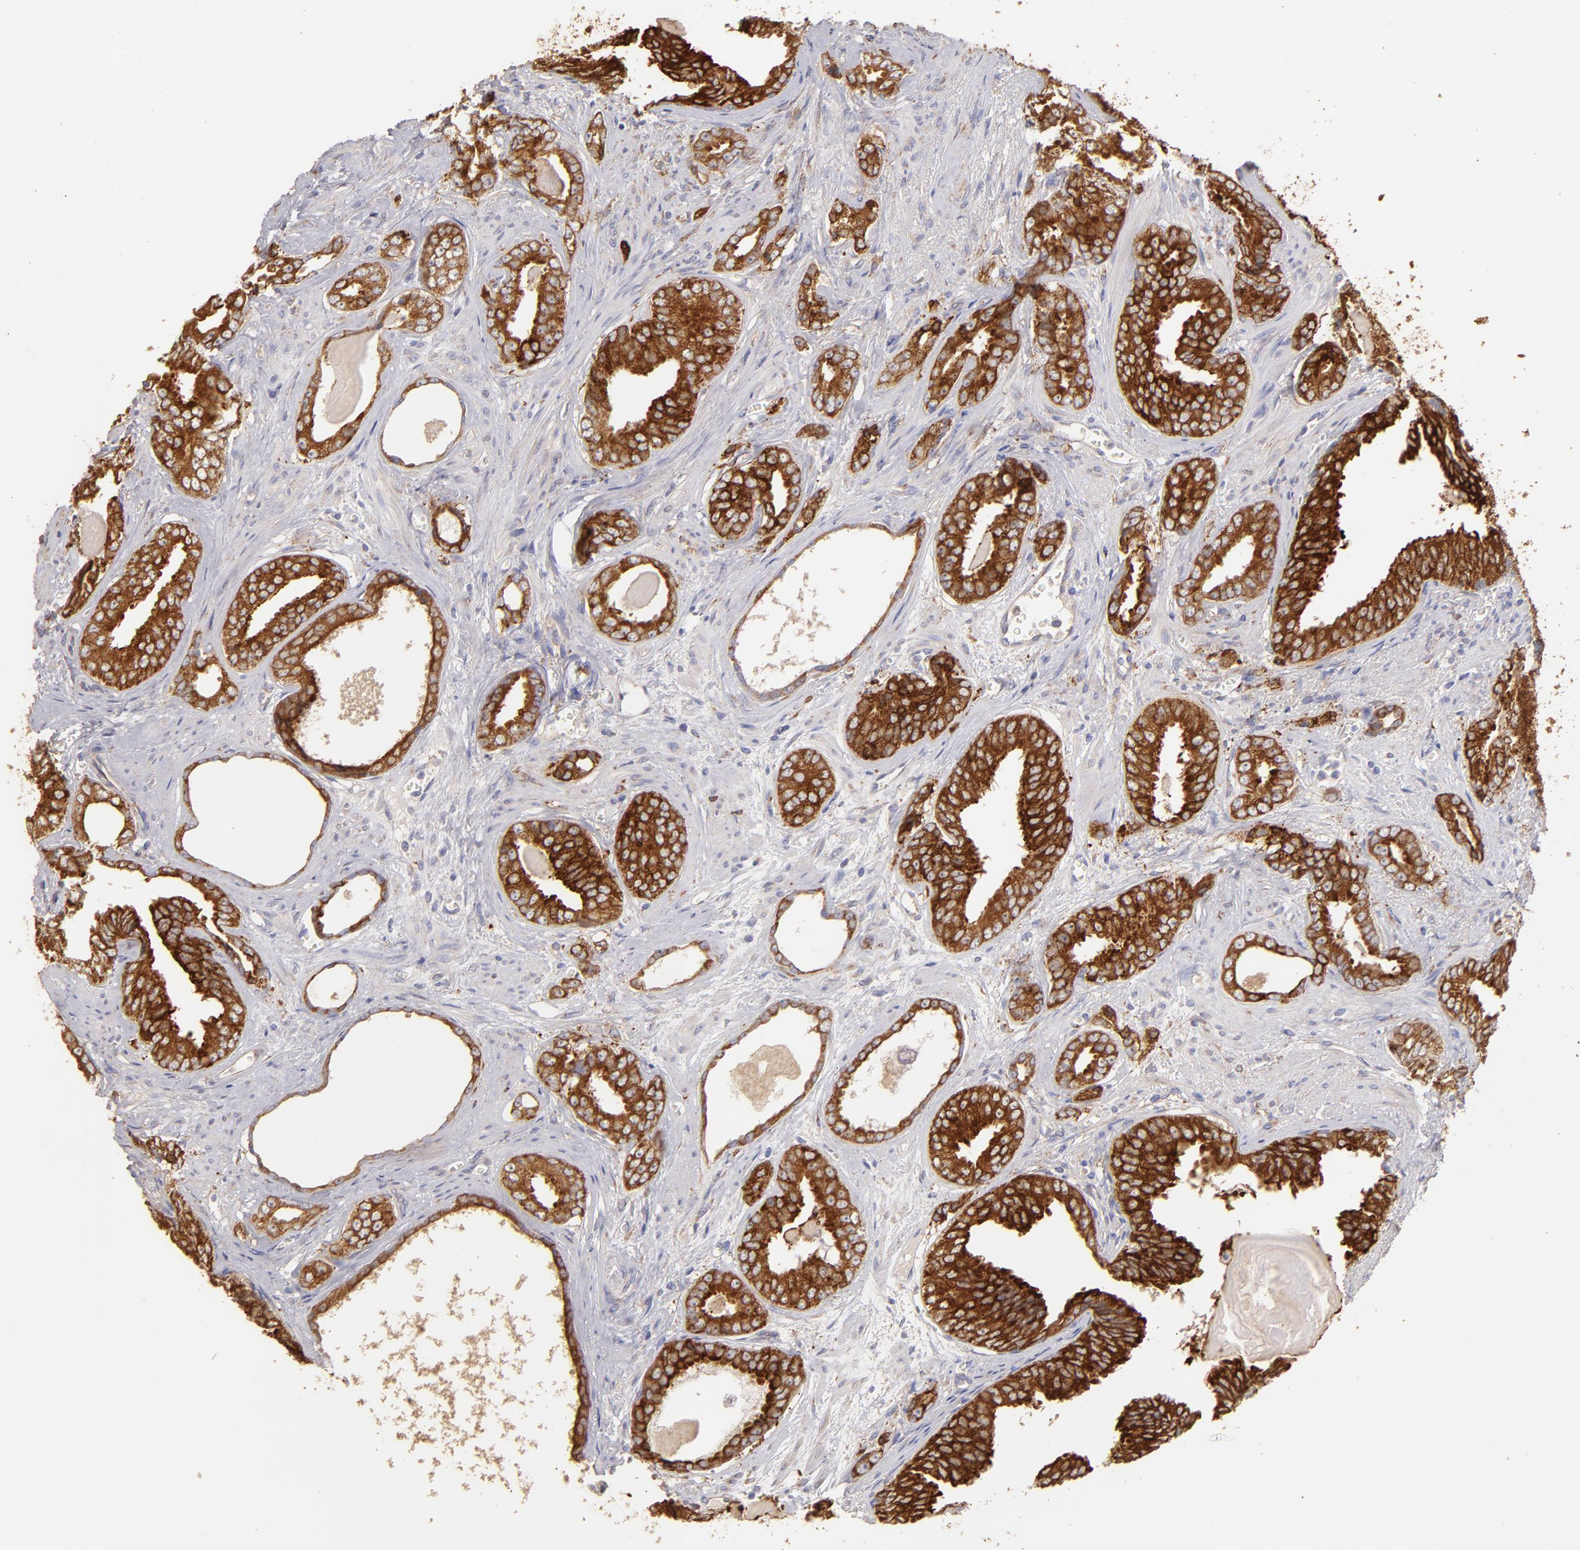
{"staining": {"intensity": "strong", "quantity": ">75%", "location": "cytoplasmic/membranous"}, "tissue": "prostate cancer", "cell_type": "Tumor cells", "image_type": "cancer", "snomed": [{"axis": "morphology", "description": "Adenocarcinoma, Medium grade"}, {"axis": "topography", "description": "Prostate"}], "caption": "Brown immunohistochemical staining in prostate cancer (medium-grade adenocarcinoma) demonstrates strong cytoplasmic/membranous staining in approximately >75% of tumor cells.", "gene": "ENTPD5", "patient": {"sex": "male", "age": 79}}